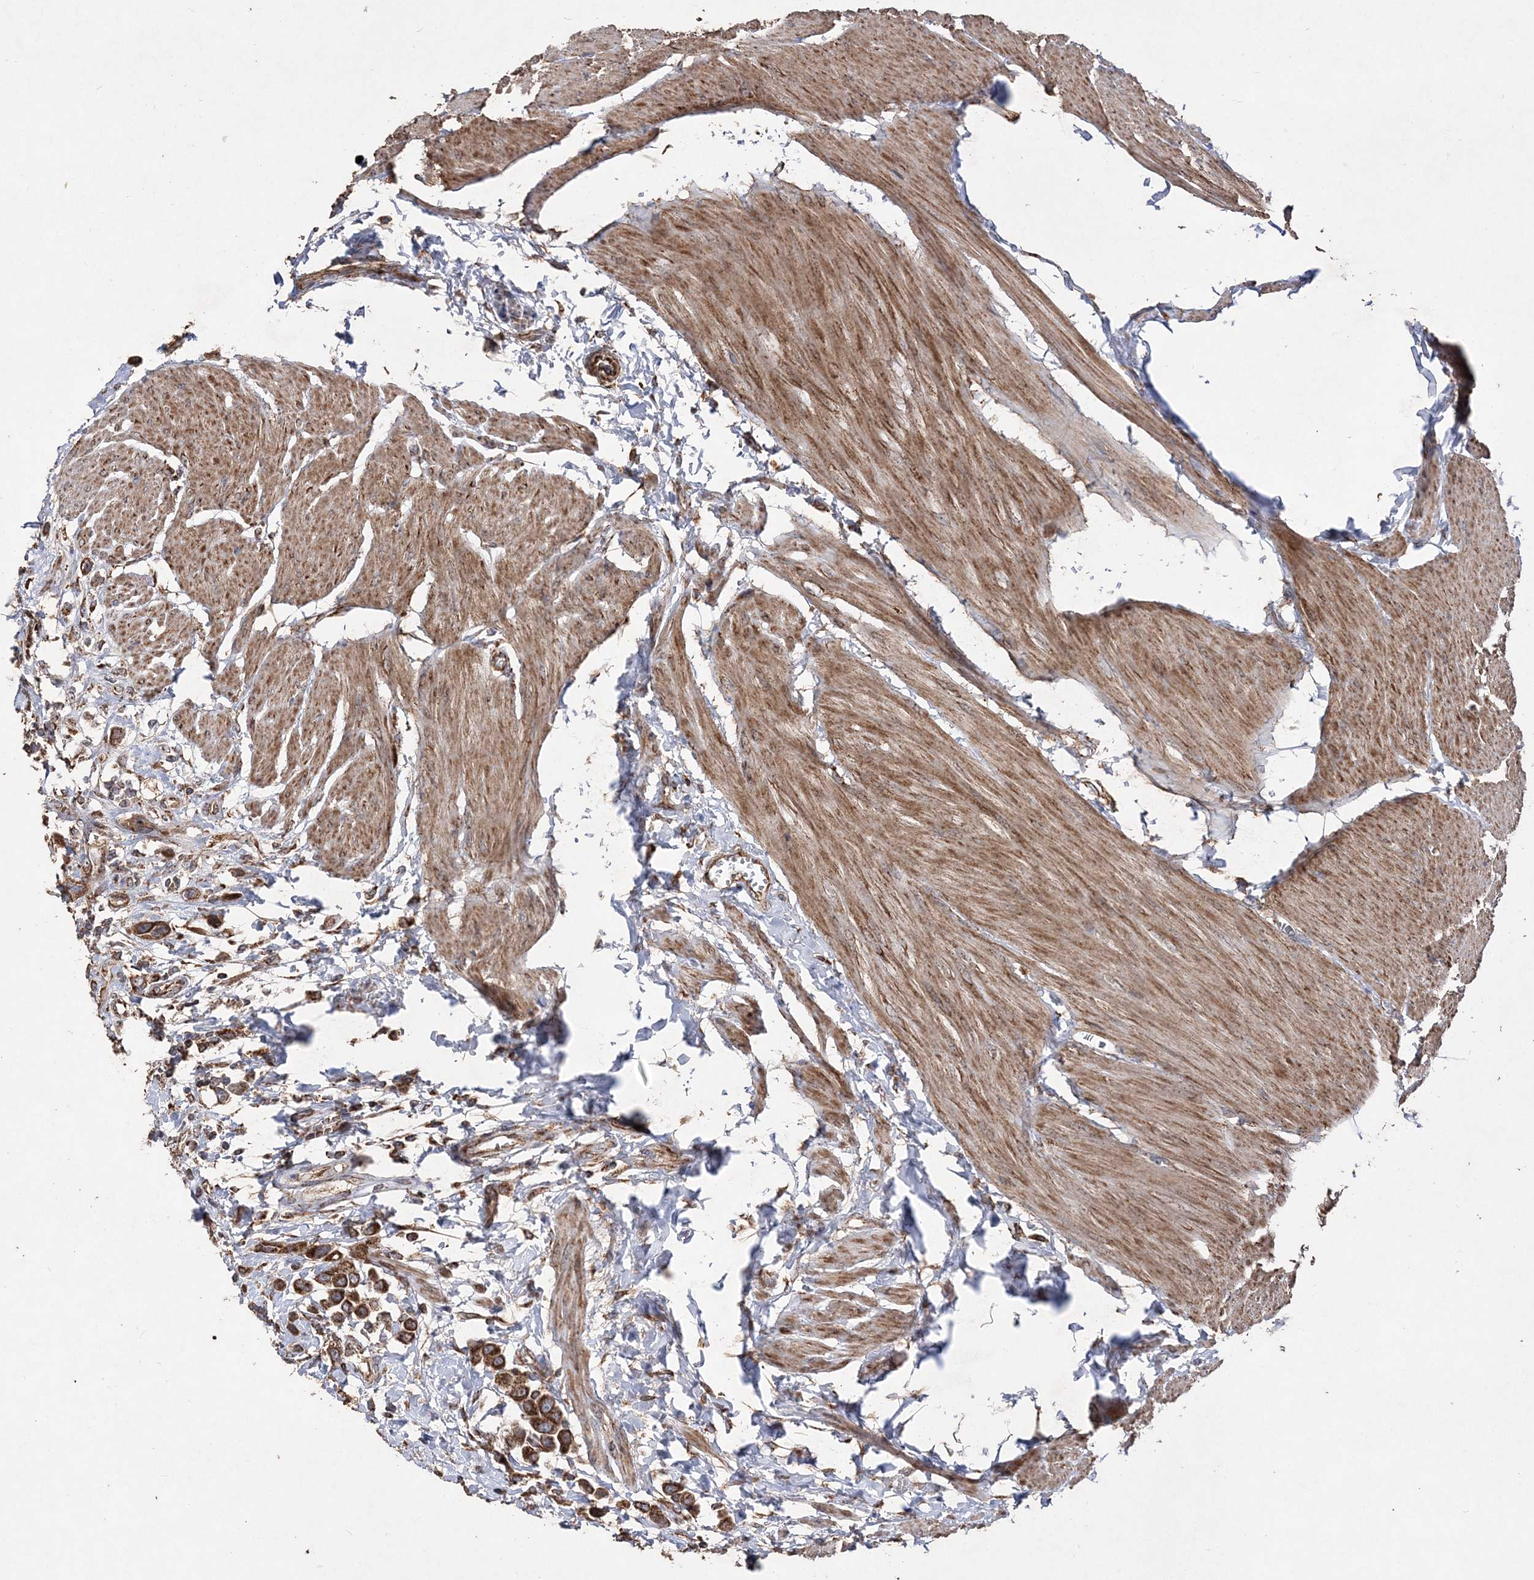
{"staining": {"intensity": "strong", "quantity": ">75%", "location": "cytoplasmic/membranous"}, "tissue": "urothelial cancer", "cell_type": "Tumor cells", "image_type": "cancer", "snomed": [{"axis": "morphology", "description": "Urothelial carcinoma, High grade"}, {"axis": "topography", "description": "Urinary bladder"}], "caption": "DAB (3,3'-diaminobenzidine) immunohistochemical staining of human urothelial cancer reveals strong cytoplasmic/membranous protein expression in approximately >75% of tumor cells.", "gene": "POC5", "patient": {"sex": "male", "age": 50}}